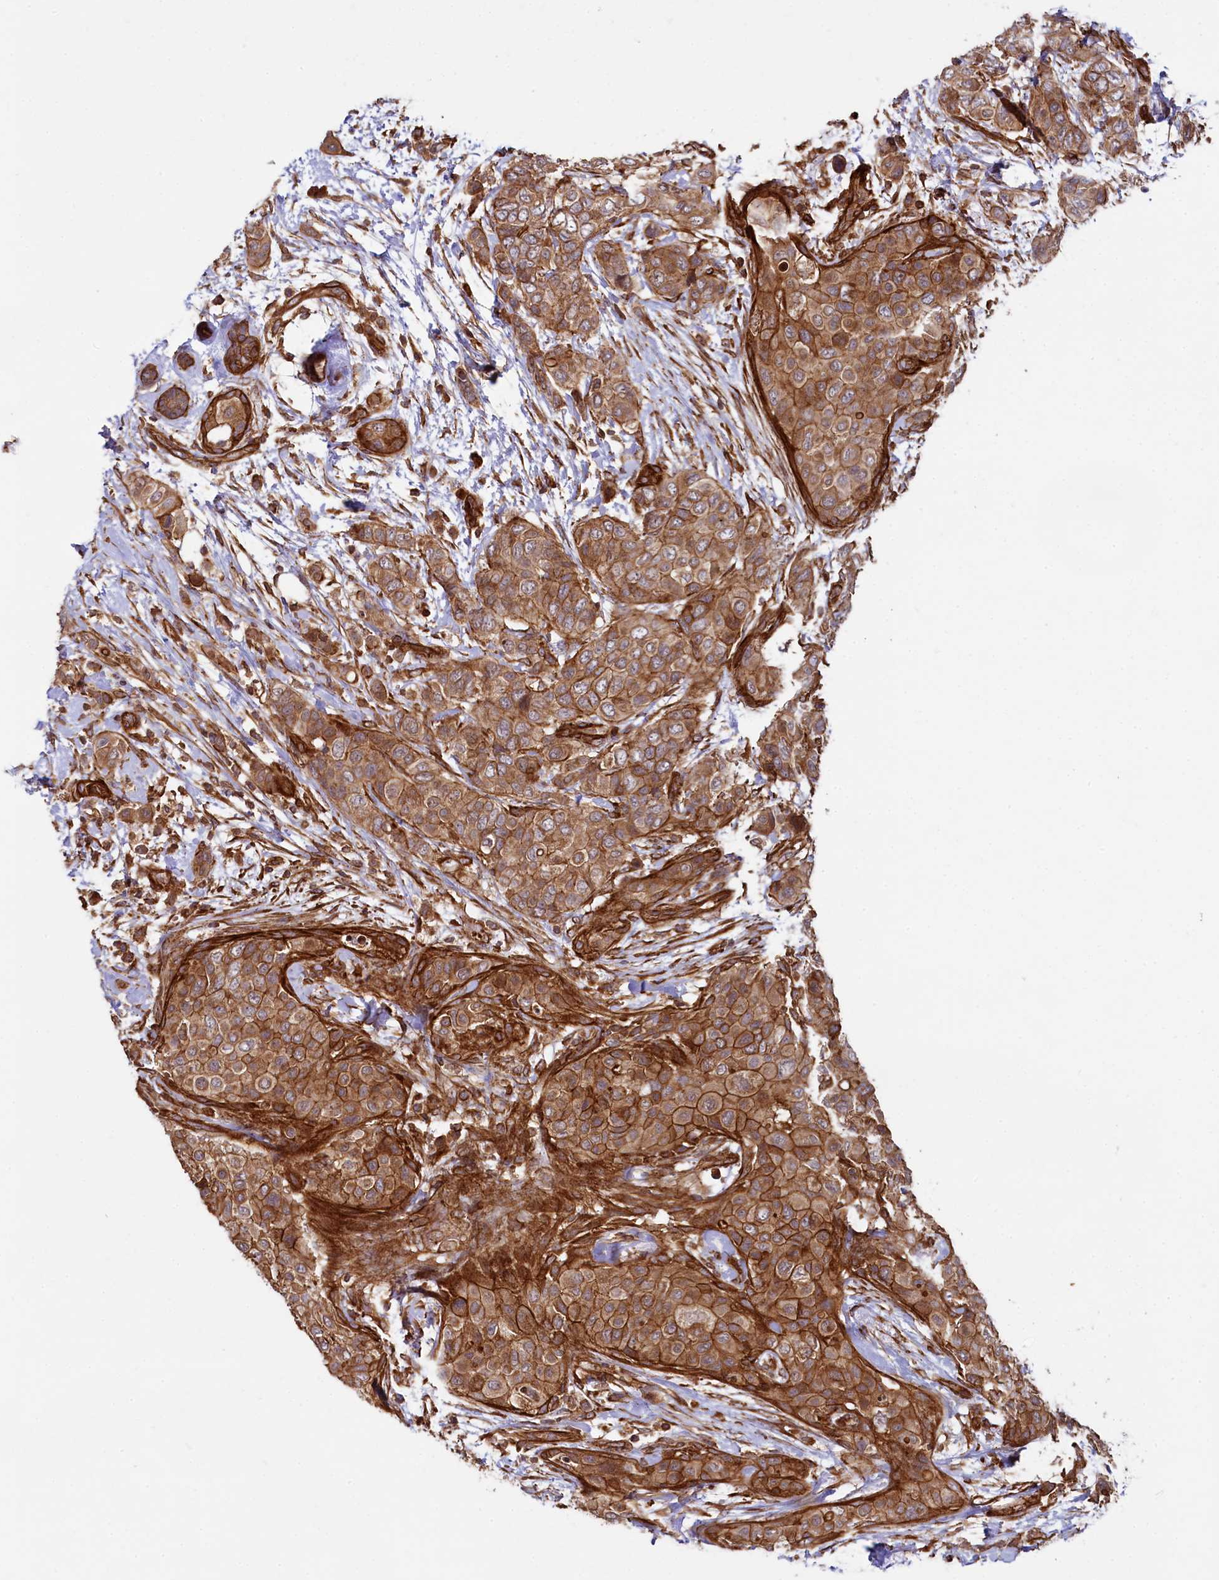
{"staining": {"intensity": "strong", "quantity": ">75%", "location": "cytoplasmic/membranous"}, "tissue": "breast cancer", "cell_type": "Tumor cells", "image_type": "cancer", "snomed": [{"axis": "morphology", "description": "Lobular carcinoma"}, {"axis": "topography", "description": "Breast"}], "caption": "A high amount of strong cytoplasmic/membranous expression is appreciated in approximately >75% of tumor cells in breast lobular carcinoma tissue.", "gene": "SVIP", "patient": {"sex": "female", "age": 51}}